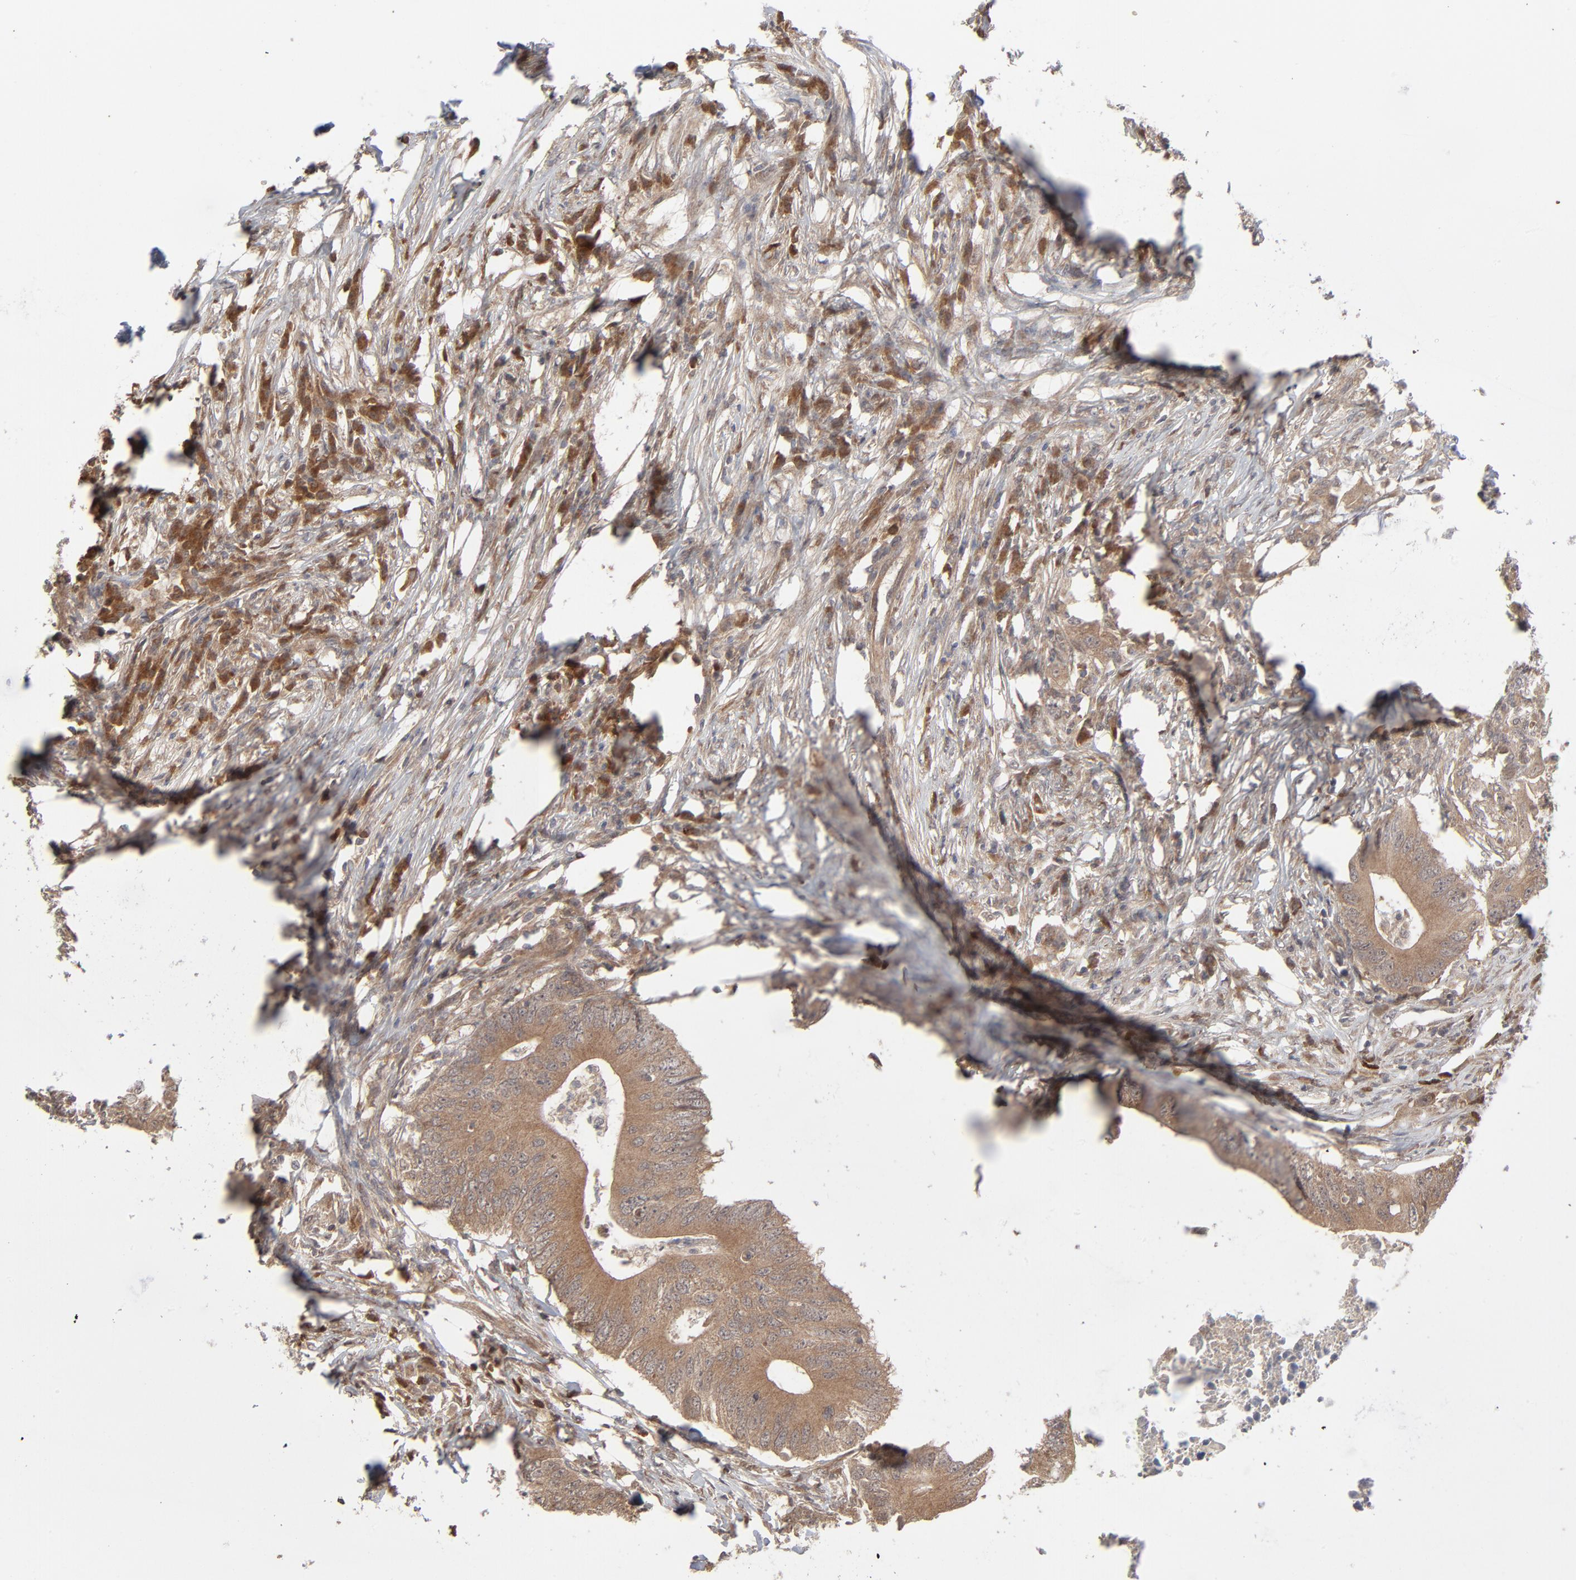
{"staining": {"intensity": "moderate", "quantity": ">75%", "location": "cytoplasmic/membranous"}, "tissue": "colorectal cancer", "cell_type": "Tumor cells", "image_type": "cancer", "snomed": [{"axis": "morphology", "description": "Adenocarcinoma, NOS"}, {"axis": "topography", "description": "Colon"}], "caption": "The immunohistochemical stain labels moderate cytoplasmic/membranous staining in tumor cells of adenocarcinoma (colorectal) tissue.", "gene": "SCFD1", "patient": {"sex": "male", "age": 71}}